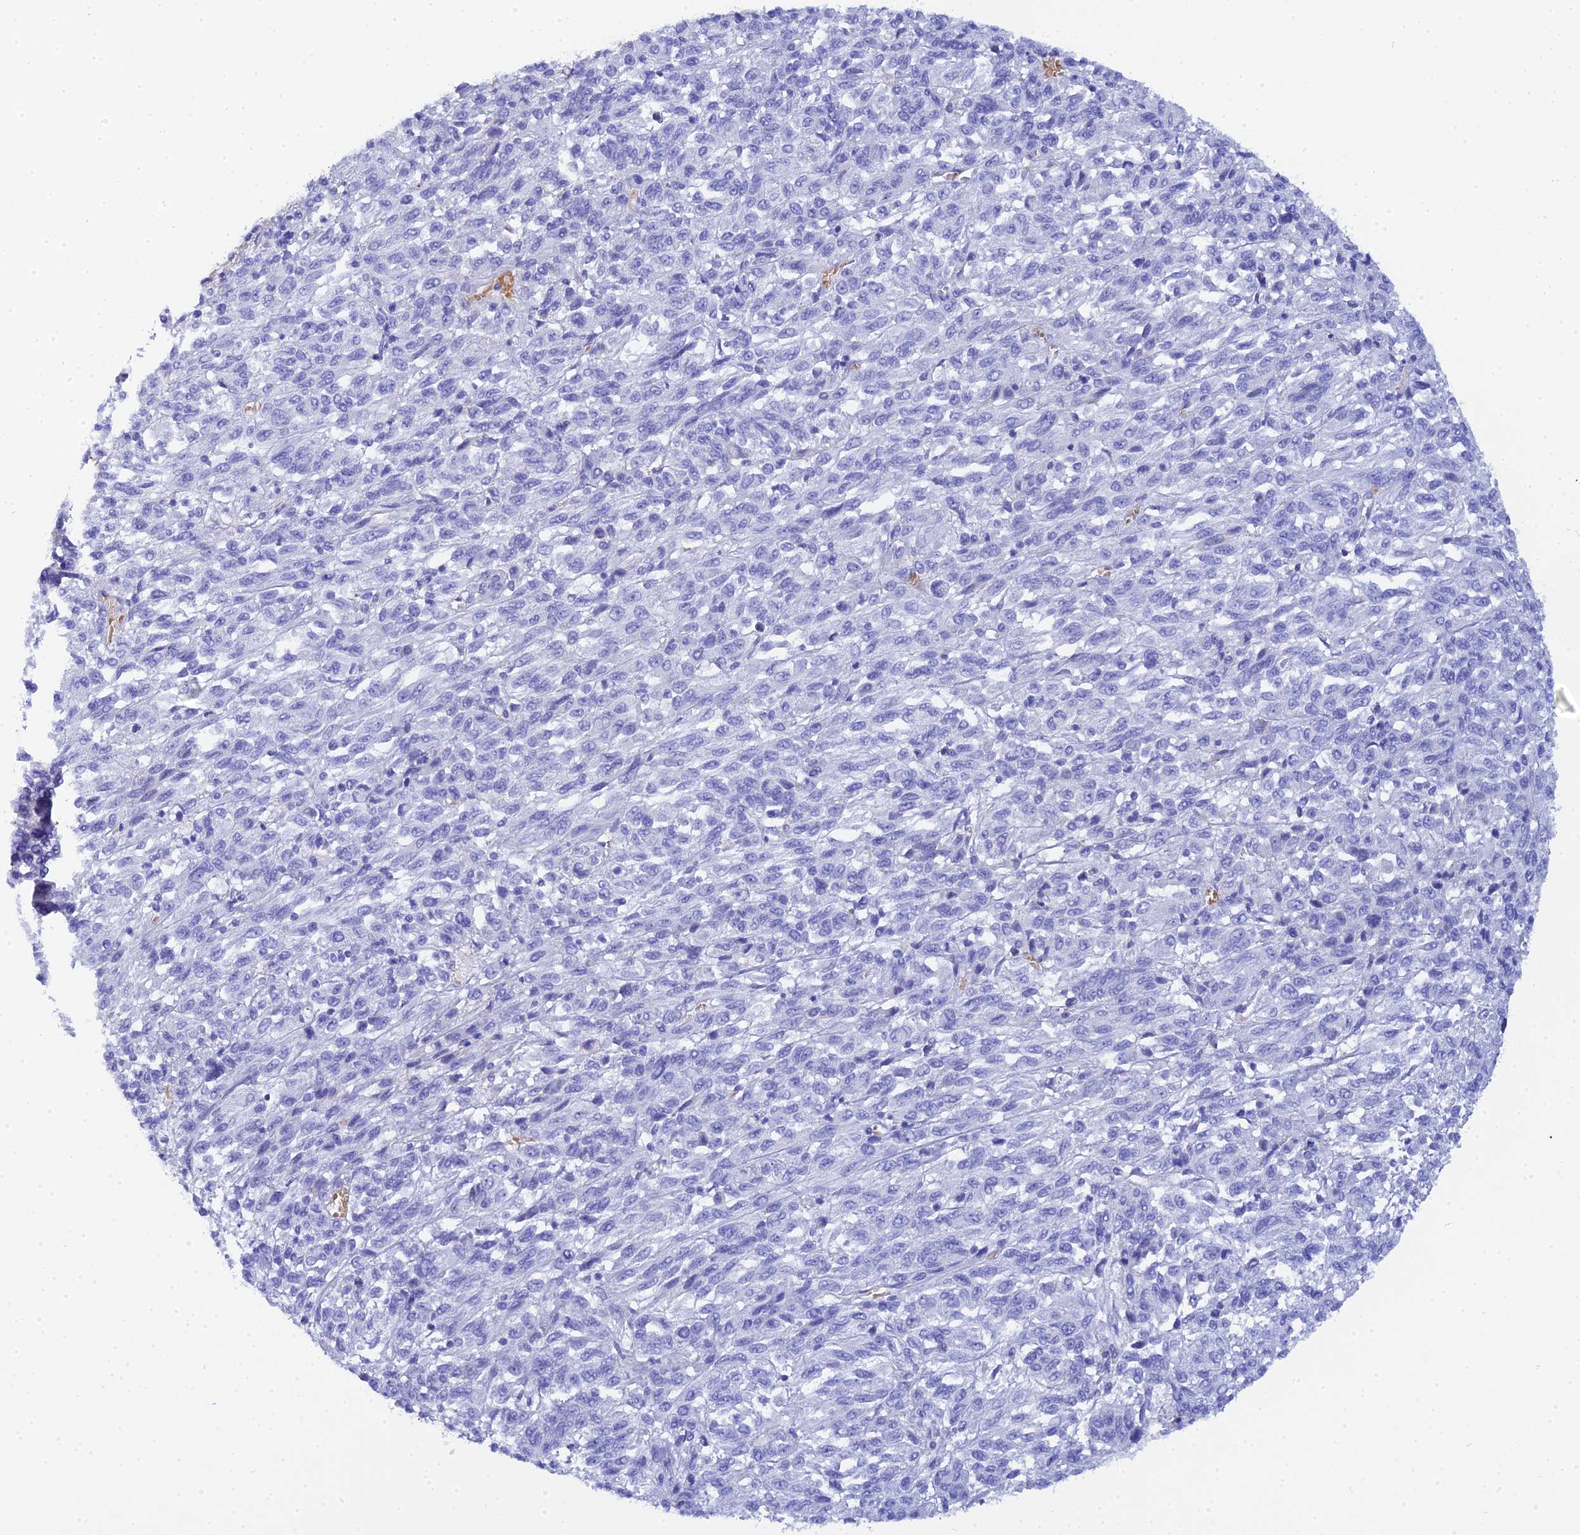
{"staining": {"intensity": "negative", "quantity": "none", "location": "none"}, "tissue": "melanoma", "cell_type": "Tumor cells", "image_type": "cancer", "snomed": [{"axis": "morphology", "description": "Malignant melanoma, Metastatic site"}, {"axis": "topography", "description": "Lung"}], "caption": "A high-resolution histopathology image shows IHC staining of melanoma, which displays no significant expression in tumor cells. Brightfield microscopy of immunohistochemistry stained with DAB (3,3'-diaminobenzidine) (brown) and hematoxylin (blue), captured at high magnification.", "gene": "CELA3A", "patient": {"sex": "male", "age": 64}}